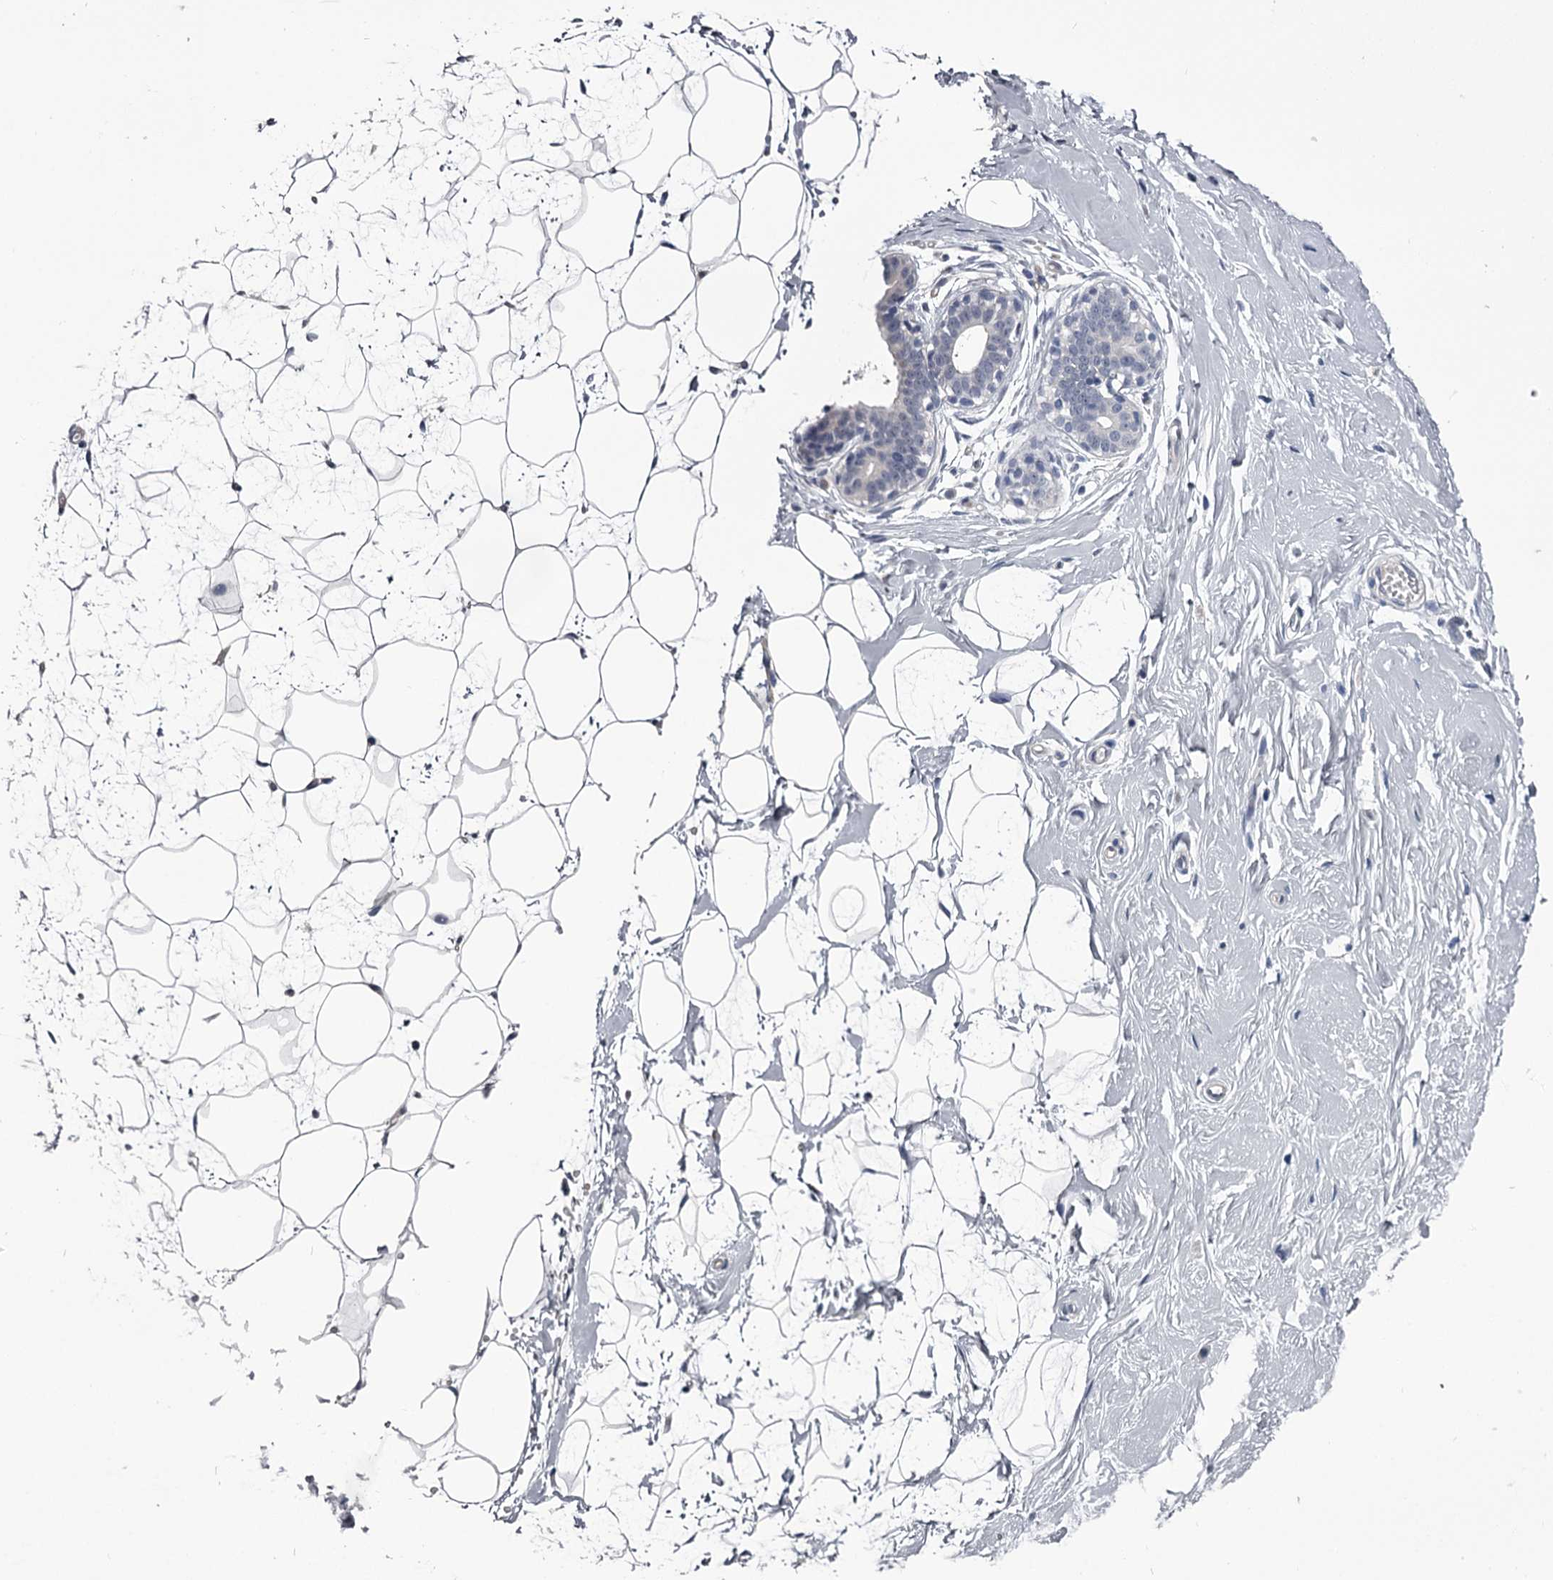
{"staining": {"intensity": "negative", "quantity": "none", "location": "none"}, "tissue": "breast", "cell_type": "Adipocytes", "image_type": "normal", "snomed": [{"axis": "morphology", "description": "Normal tissue, NOS"}, {"axis": "morphology", "description": "Adenoma, NOS"}, {"axis": "topography", "description": "Breast"}], "caption": "IHC of benign human breast exhibits no staining in adipocytes.", "gene": "GSTO1", "patient": {"sex": "female", "age": 23}}